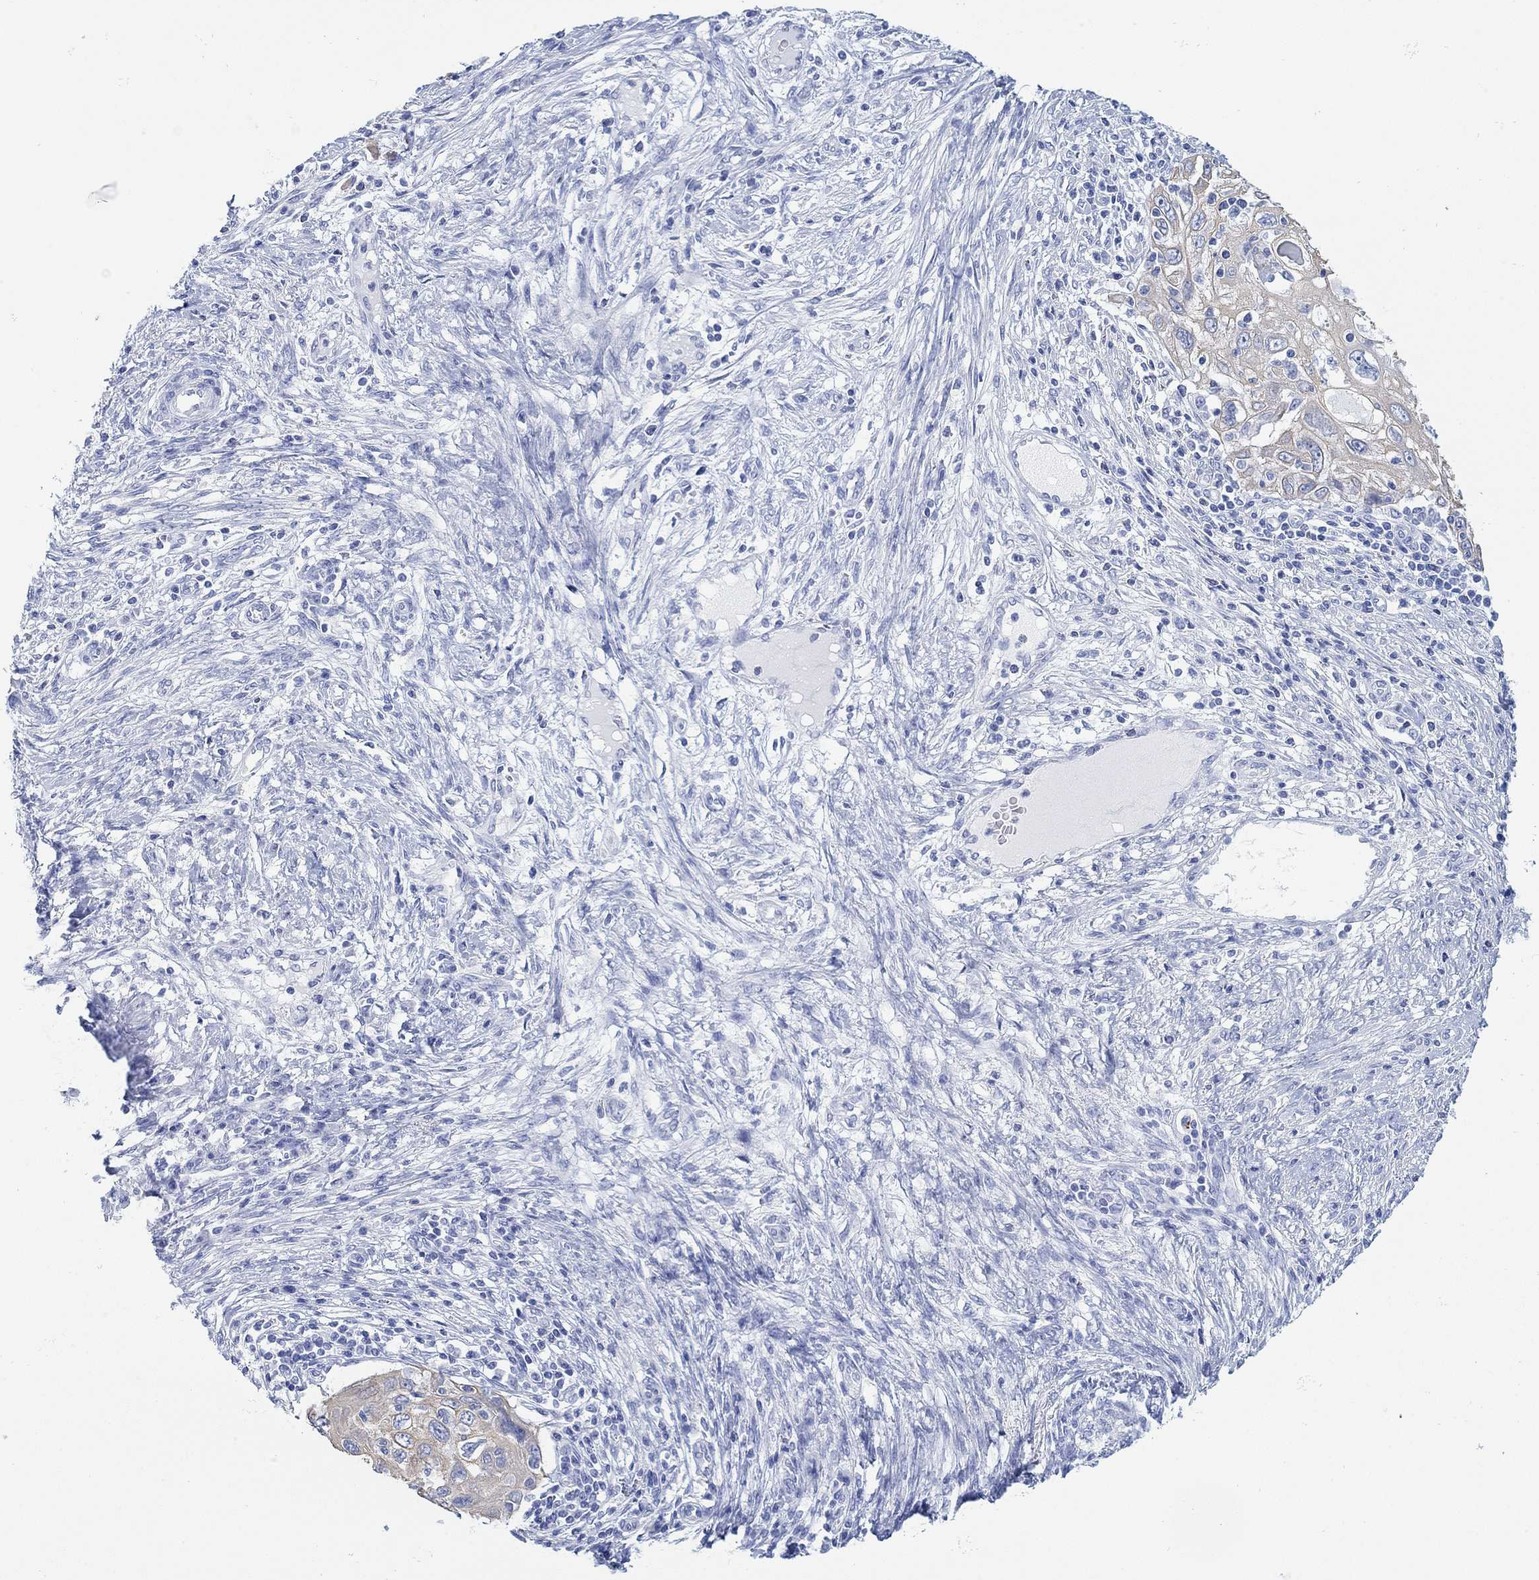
{"staining": {"intensity": "weak", "quantity": "25%-75%", "location": "cytoplasmic/membranous"}, "tissue": "cervical cancer", "cell_type": "Tumor cells", "image_type": "cancer", "snomed": [{"axis": "morphology", "description": "Squamous cell carcinoma, NOS"}, {"axis": "topography", "description": "Cervix"}], "caption": "Cervical squamous cell carcinoma stained with DAB IHC exhibits low levels of weak cytoplasmic/membranous staining in approximately 25%-75% of tumor cells.", "gene": "AK8", "patient": {"sex": "female", "age": 70}}